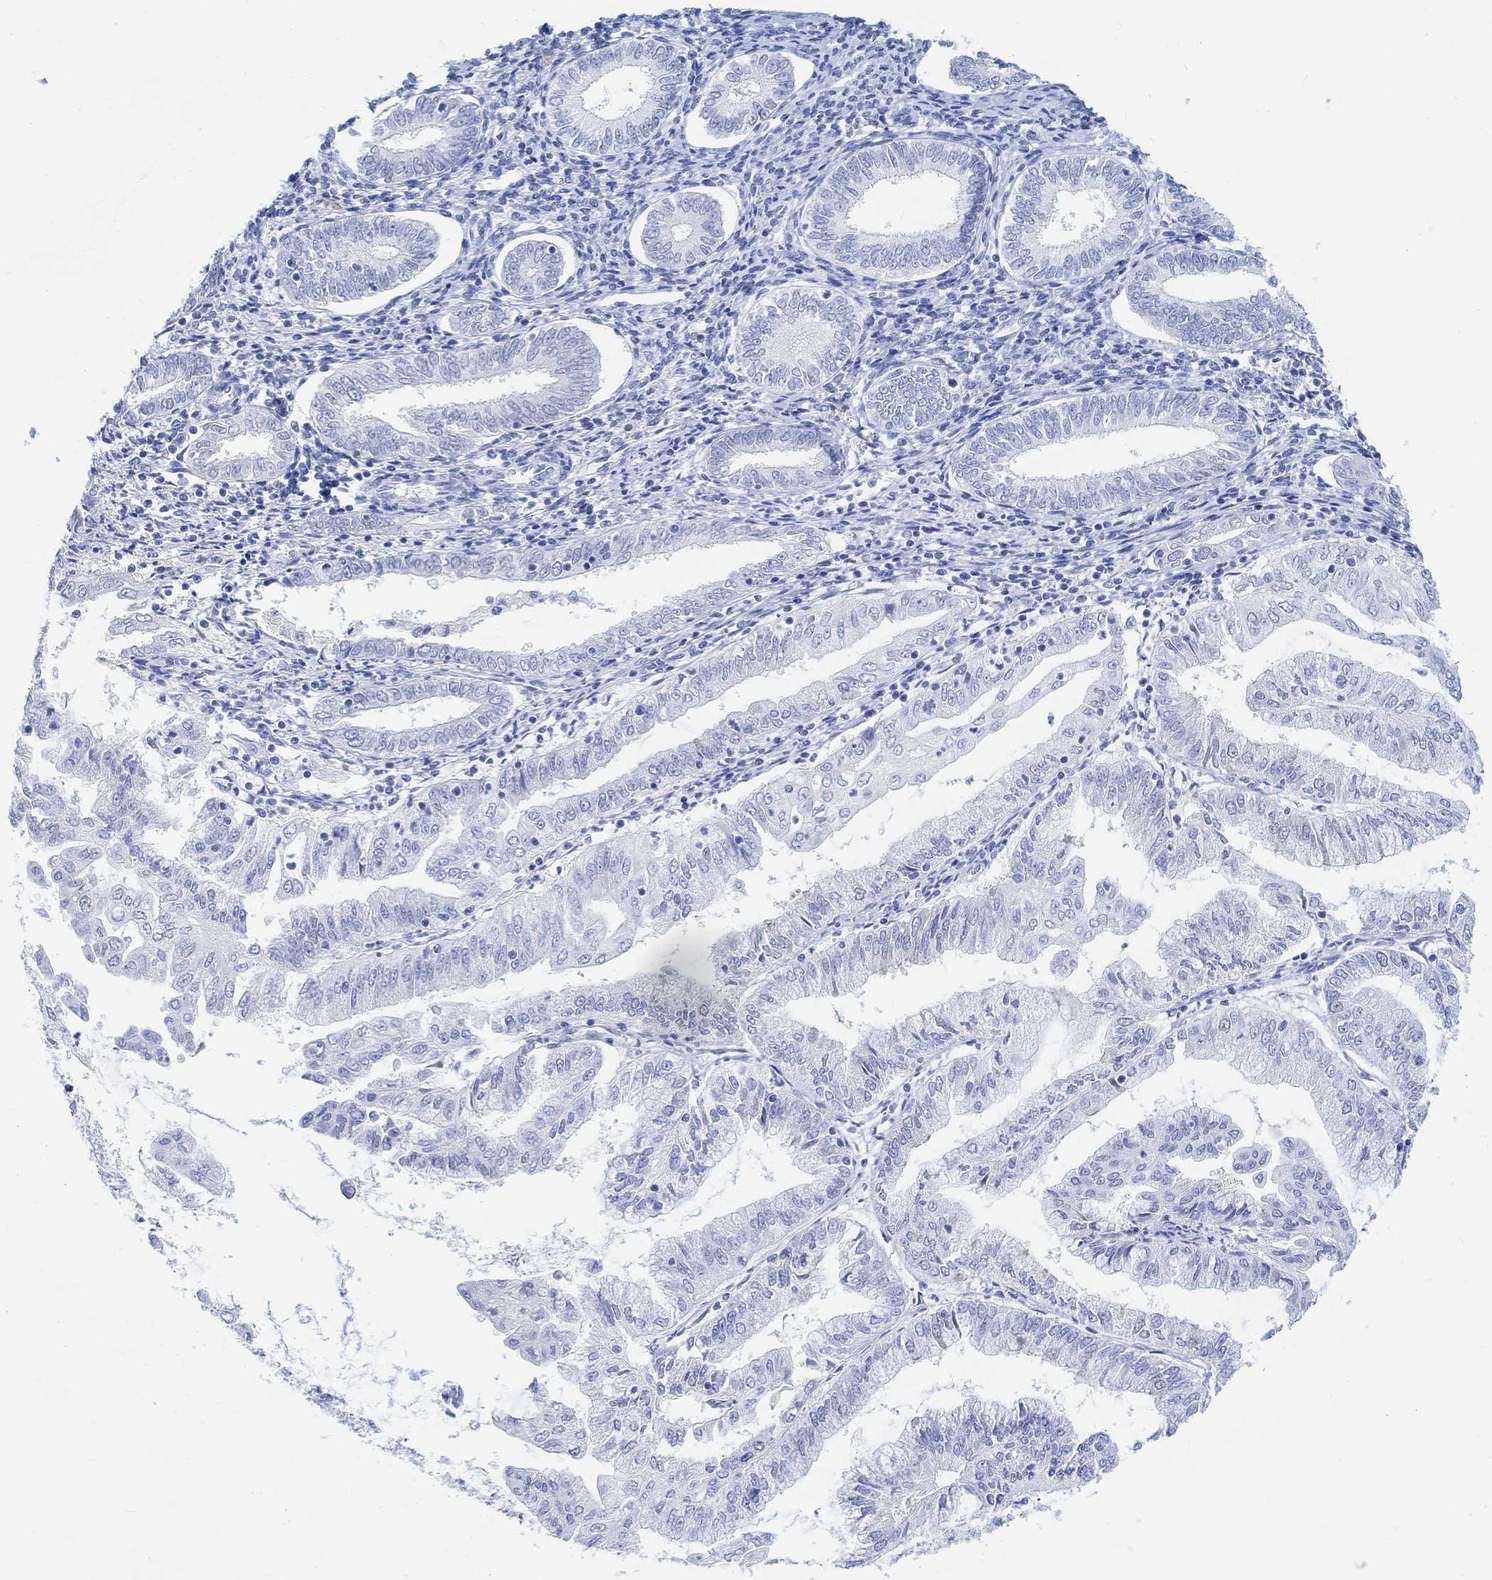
{"staining": {"intensity": "negative", "quantity": "none", "location": "none"}, "tissue": "endometrial cancer", "cell_type": "Tumor cells", "image_type": "cancer", "snomed": [{"axis": "morphology", "description": "Adenocarcinoma, NOS"}, {"axis": "topography", "description": "Endometrium"}], "caption": "Tumor cells show no significant protein staining in endometrial adenocarcinoma. The staining was performed using DAB (3,3'-diaminobenzidine) to visualize the protein expression in brown, while the nuclei were stained in blue with hematoxylin (Magnification: 20x).", "gene": "ENO4", "patient": {"sex": "female", "age": 56}}